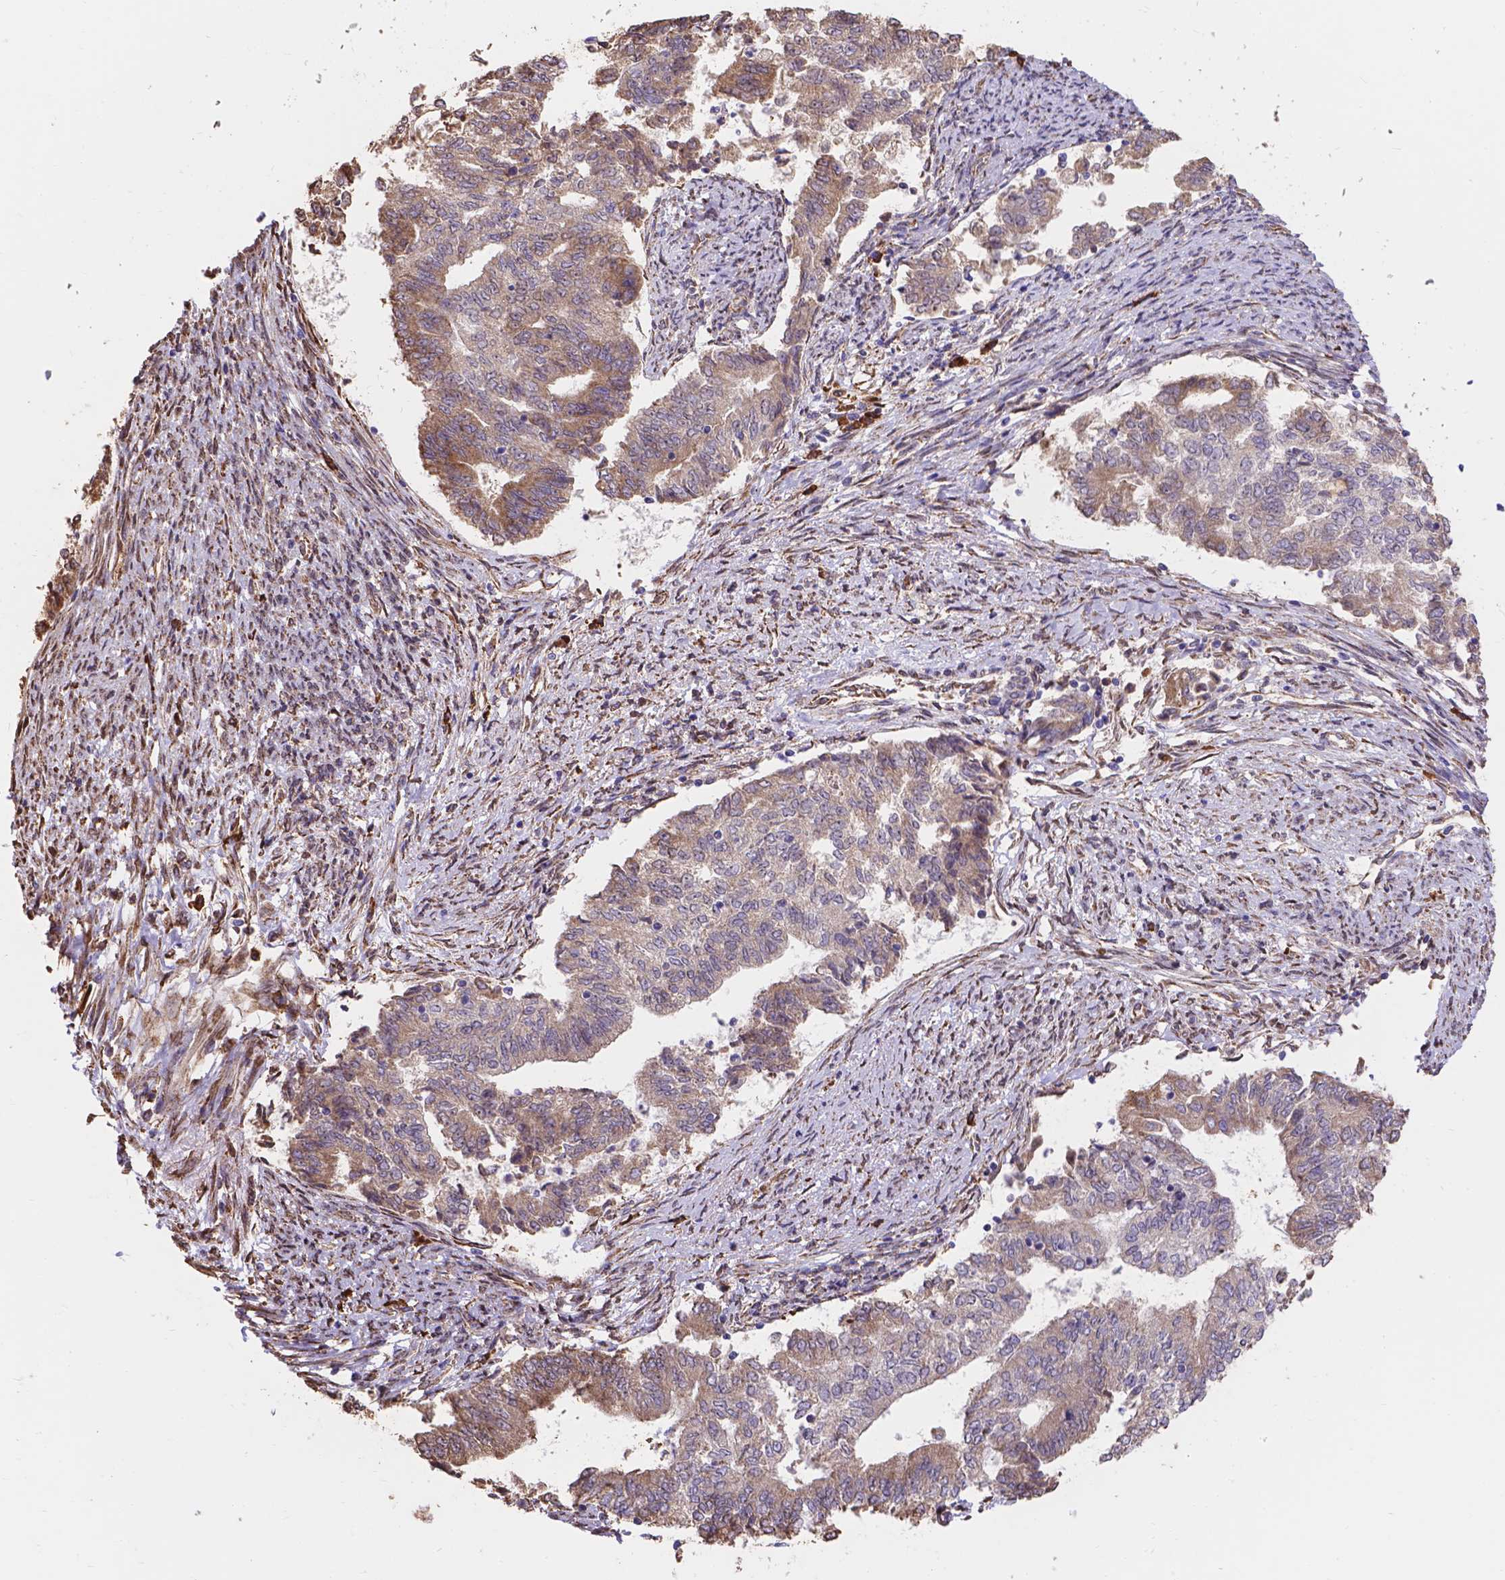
{"staining": {"intensity": "moderate", "quantity": "<25%", "location": "cytoplasmic/membranous"}, "tissue": "endometrial cancer", "cell_type": "Tumor cells", "image_type": "cancer", "snomed": [{"axis": "morphology", "description": "Adenocarcinoma, NOS"}, {"axis": "topography", "description": "Endometrium"}], "caption": "The micrograph displays a brown stain indicating the presence of a protein in the cytoplasmic/membranous of tumor cells in endometrial cancer.", "gene": "IPO11", "patient": {"sex": "female", "age": 65}}